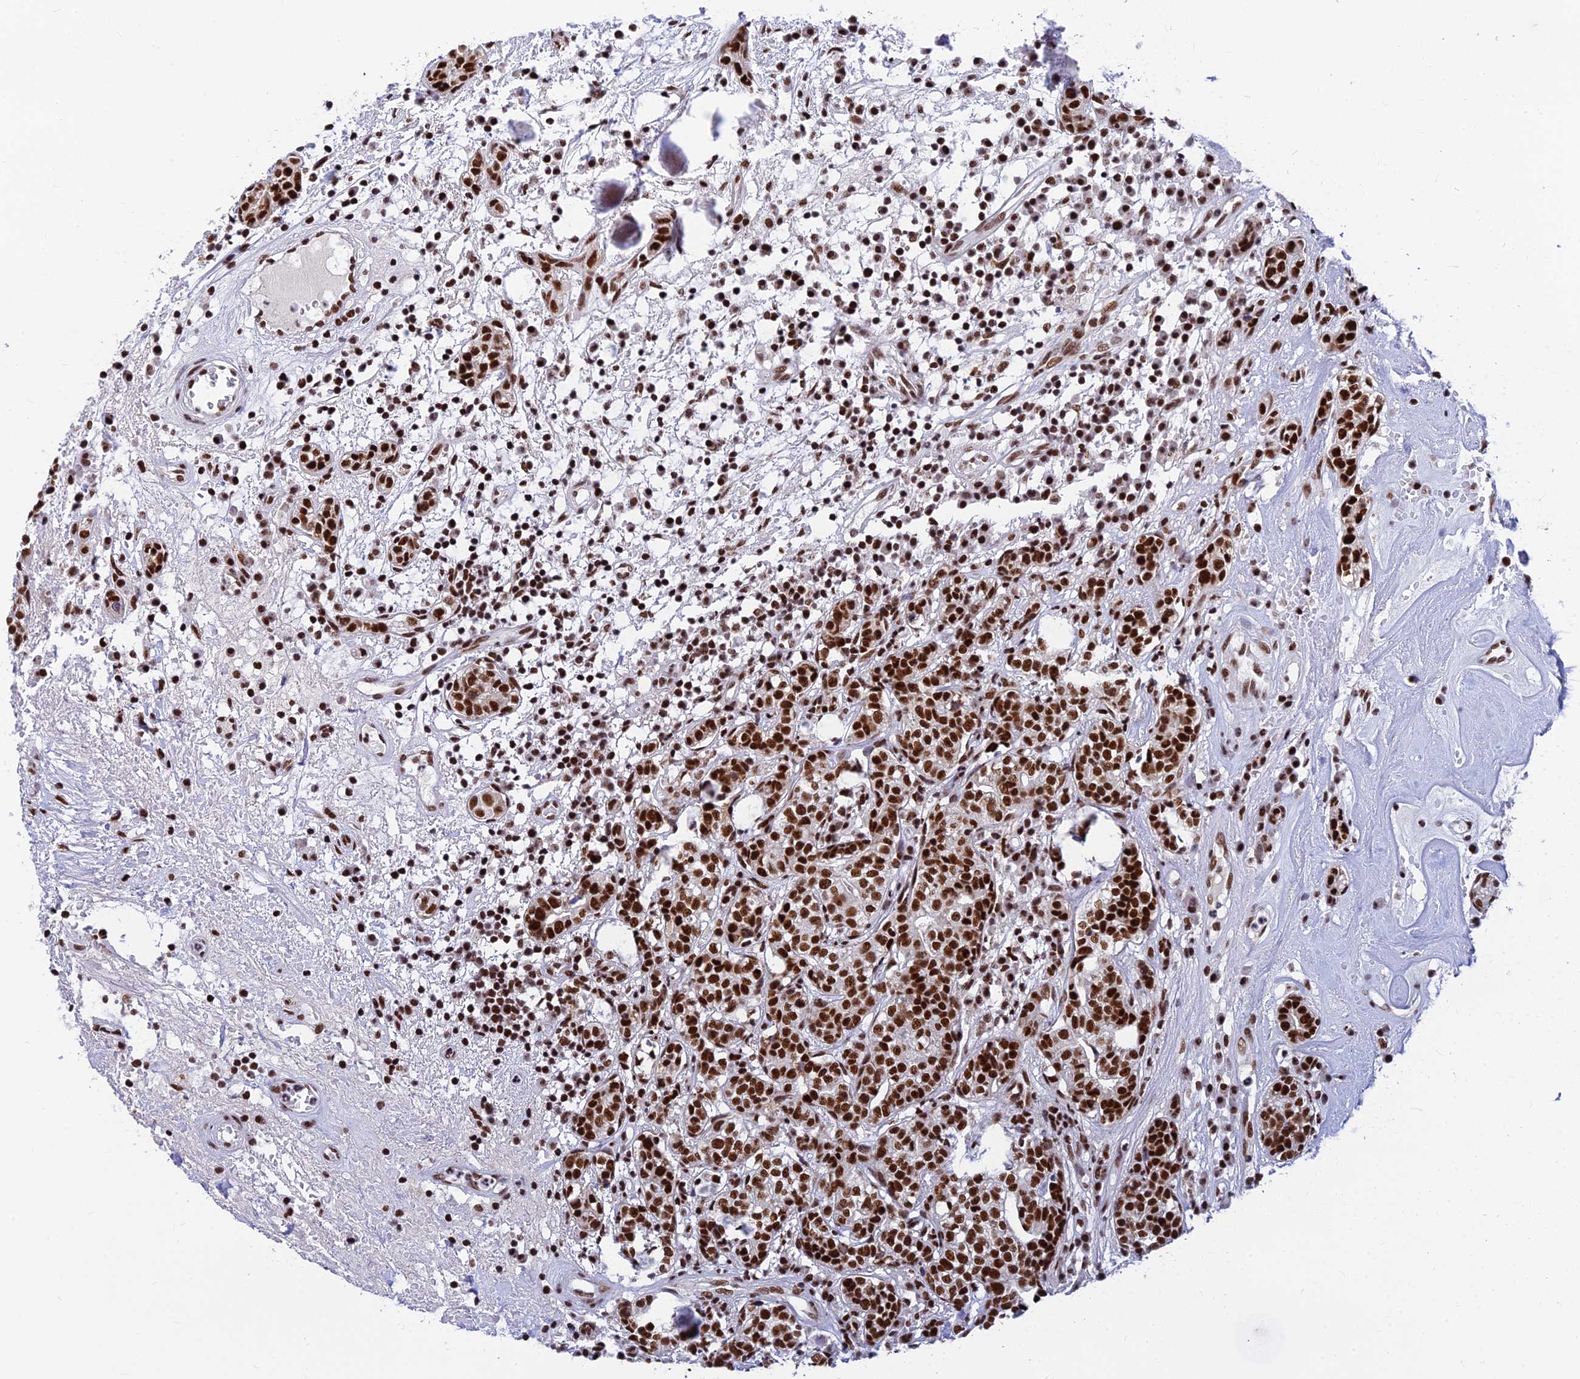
{"staining": {"intensity": "strong", "quantity": ">75%", "location": "nuclear"}, "tissue": "head and neck cancer", "cell_type": "Tumor cells", "image_type": "cancer", "snomed": [{"axis": "morphology", "description": "Adenocarcinoma, NOS"}, {"axis": "topography", "description": "Salivary gland"}, {"axis": "topography", "description": "Head-Neck"}], "caption": "IHC staining of adenocarcinoma (head and neck), which exhibits high levels of strong nuclear expression in approximately >75% of tumor cells indicating strong nuclear protein positivity. The staining was performed using DAB (brown) for protein detection and nuclei were counterstained in hematoxylin (blue).", "gene": "USP22", "patient": {"sex": "female", "age": 65}}